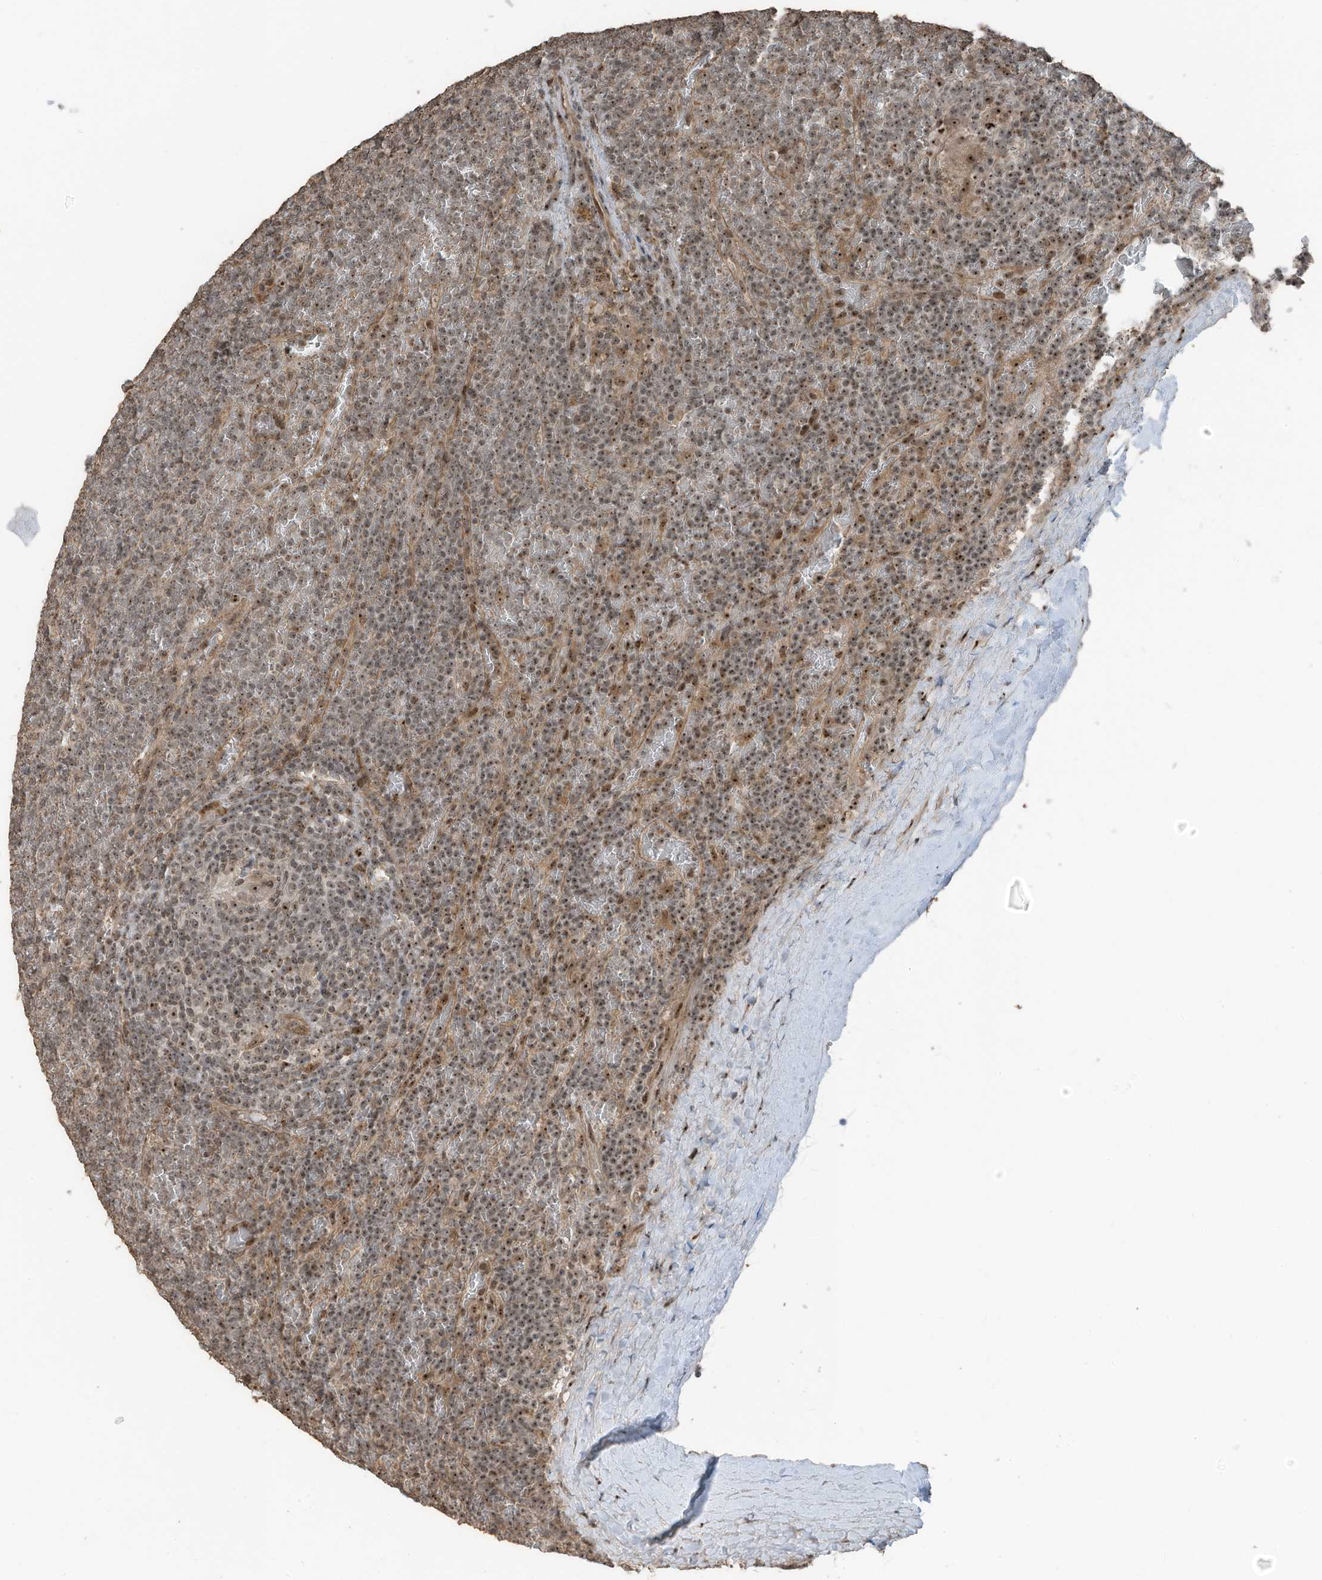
{"staining": {"intensity": "moderate", "quantity": ">75%", "location": "nuclear"}, "tissue": "lymphoma", "cell_type": "Tumor cells", "image_type": "cancer", "snomed": [{"axis": "morphology", "description": "Malignant lymphoma, non-Hodgkin's type, Low grade"}, {"axis": "topography", "description": "Spleen"}], "caption": "Human lymphoma stained with a protein marker exhibits moderate staining in tumor cells.", "gene": "UTP3", "patient": {"sex": "female", "age": 19}}